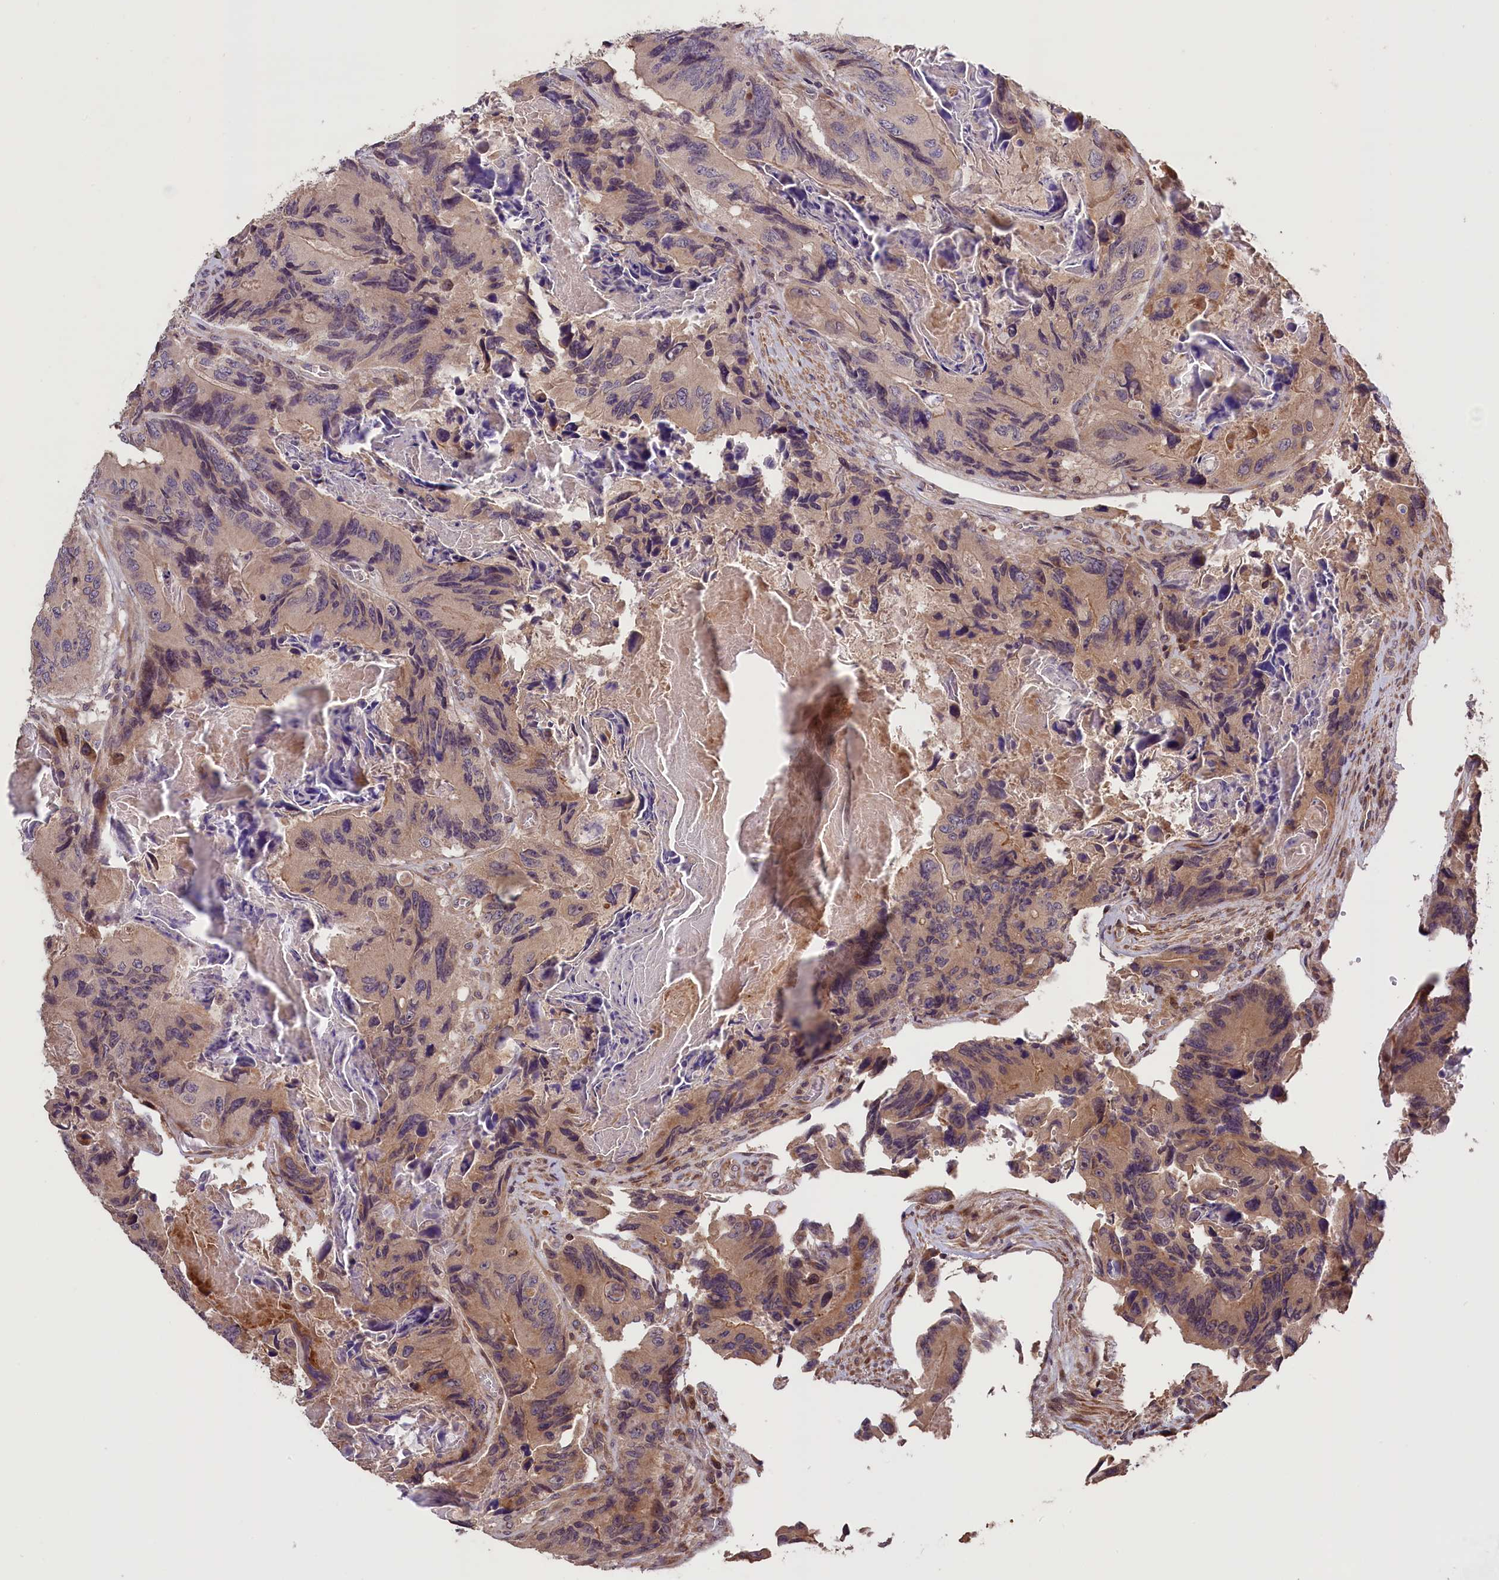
{"staining": {"intensity": "weak", "quantity": "25%-75%", "location": "cytoplasmic/membranous"}, "tissue": "colorectal cancer", "cell_type": "Tumor cells", "image_type": "cancer", "snomed": [{"axis": "morphology", "description": "Adenocarcinoma, NOS"}, {"axis": "topography", "description": "Colon"}], "caption": "Brown immunohistochemical staining in human colorectal cancer demonstrates weak cytoplasmic/membranous expression in about 25%-75% of tumor cells.", "gene": "DNAJB9", "patient": {"sex": "male", "age": 84}}